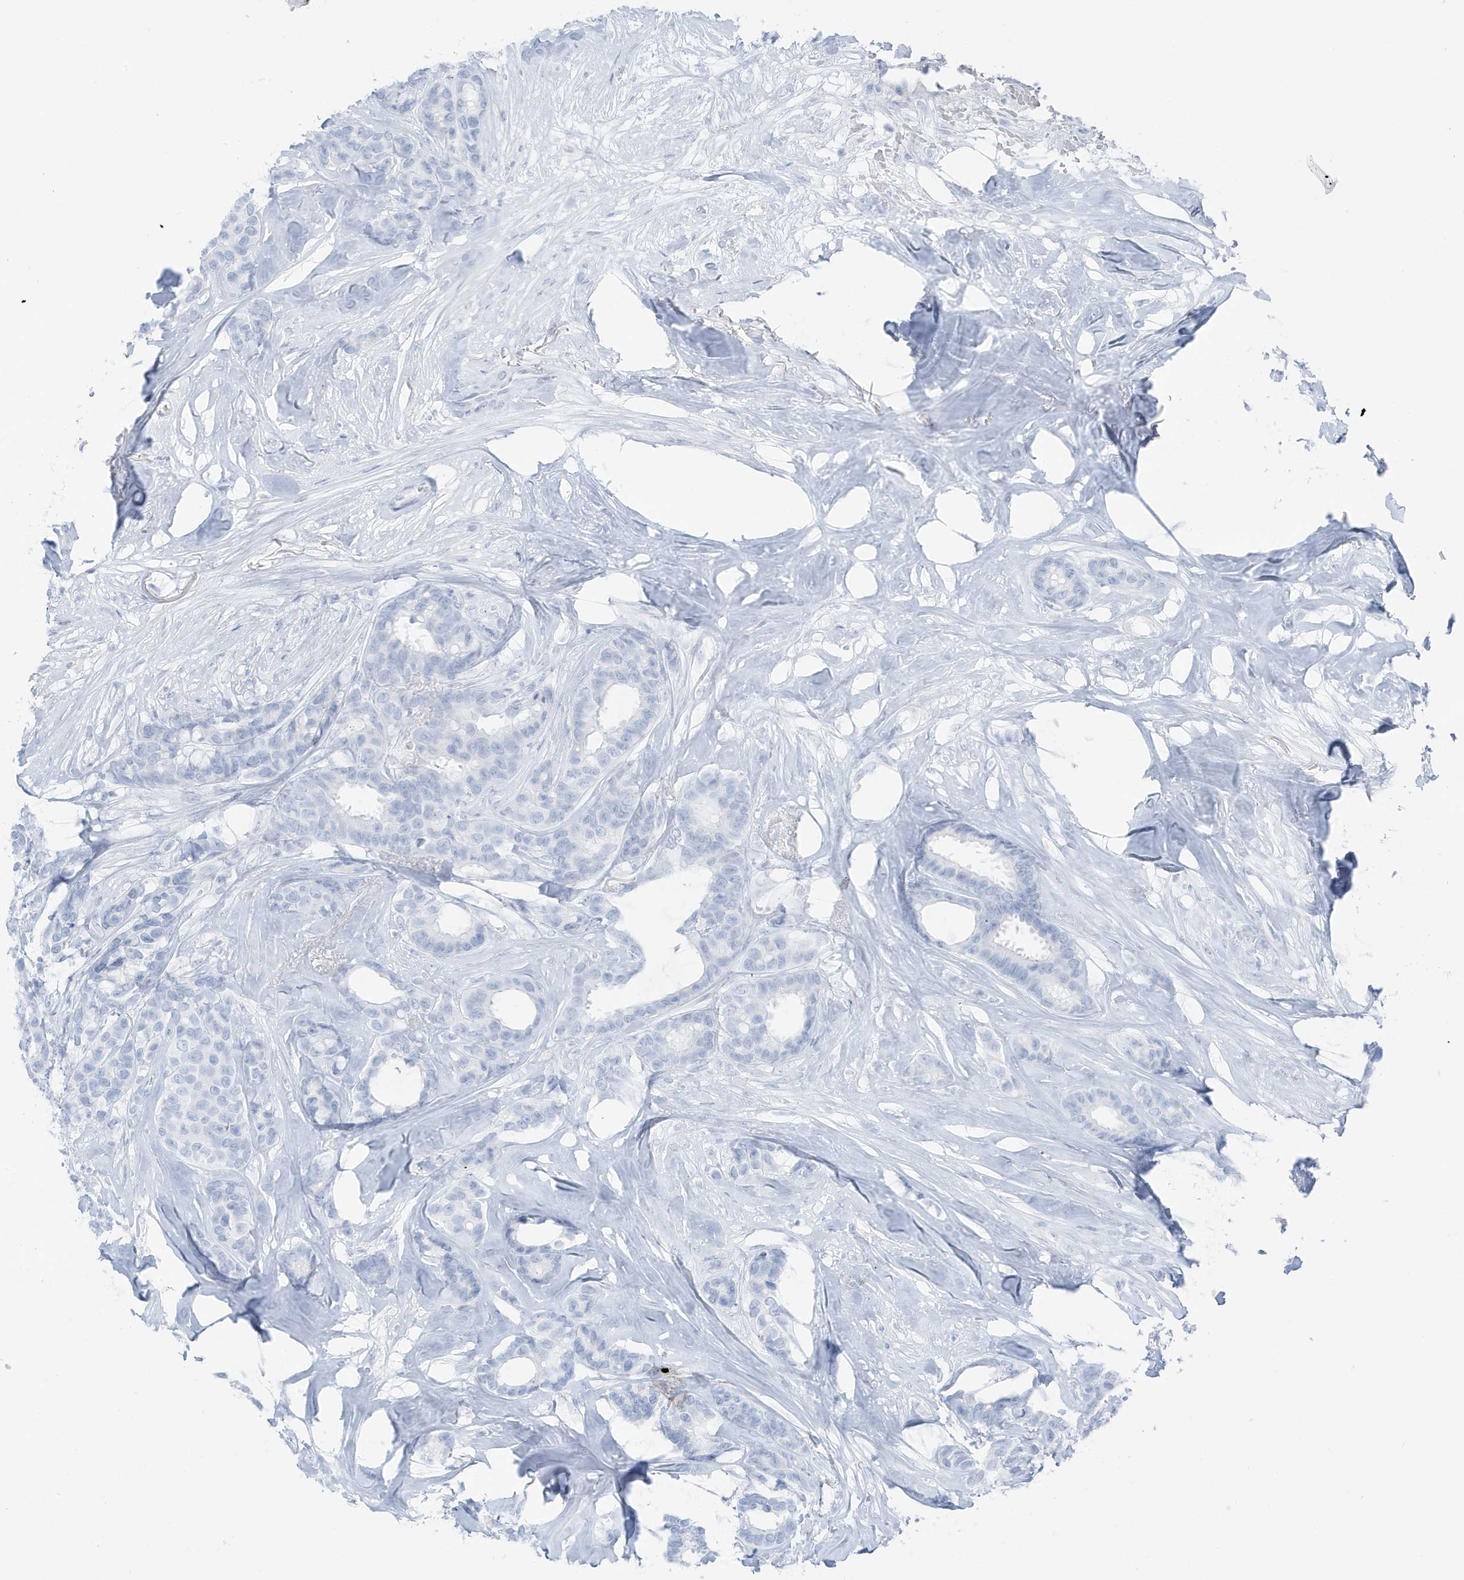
{"staining": {"intensity": "negative", "quantity": "none", "location": "none"}, "tissue": "breast cancer", "cell_type": "Tumor cells", "image_type": "cancer", "snomed": [{"axis": "morphology", "description": "Duct carcinoma"}, {"axis": "topography", "description": "Breast"}], "caption": "Breast cancer (infiltrating ductal carcinoma) stained for a protein using immunohistochemistry shows no staining tumor cells.", "gene": "ZFP64", "patient": {"sex": "female", "age": 87}}